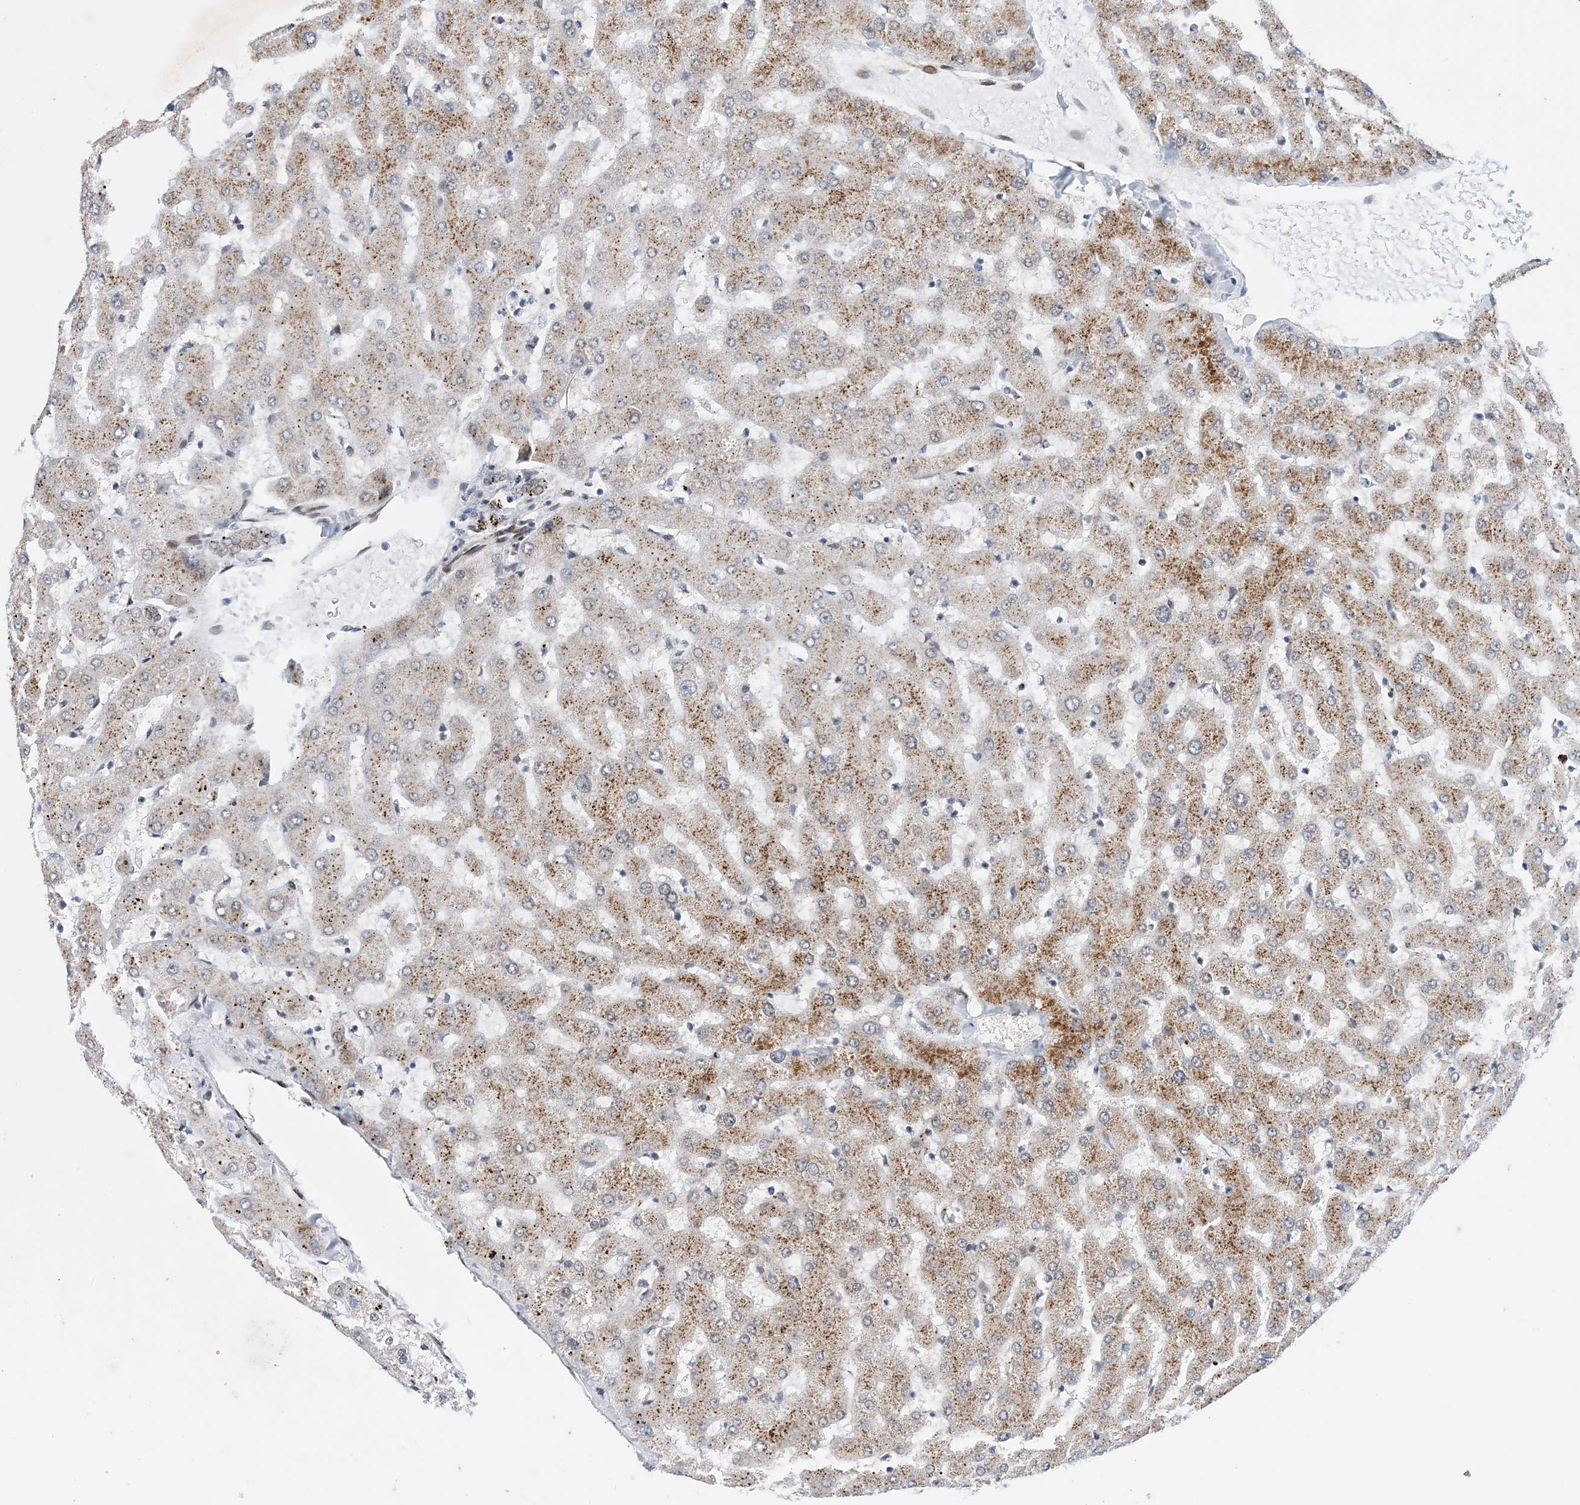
{"staining": {"intensity": "moderate", "quantity": "25%-75%", "location": "nuclear"}, "tissue": "liver", "cell_type": "Cholangiocytes", "image_type": "normal", "snomed": [{"axis": "morphology", "description": "Normal tissue, NOS"}, {"axis": "topography", "description": "Liver"}], "caption": "Normal liver demonstrates moderate nuclear expression in about 25%-75% of cholangiocytes, visualized by immunohistochemistry.", "gene": "TSPYL1", "patient": {"sex": "female", "age": 63}}